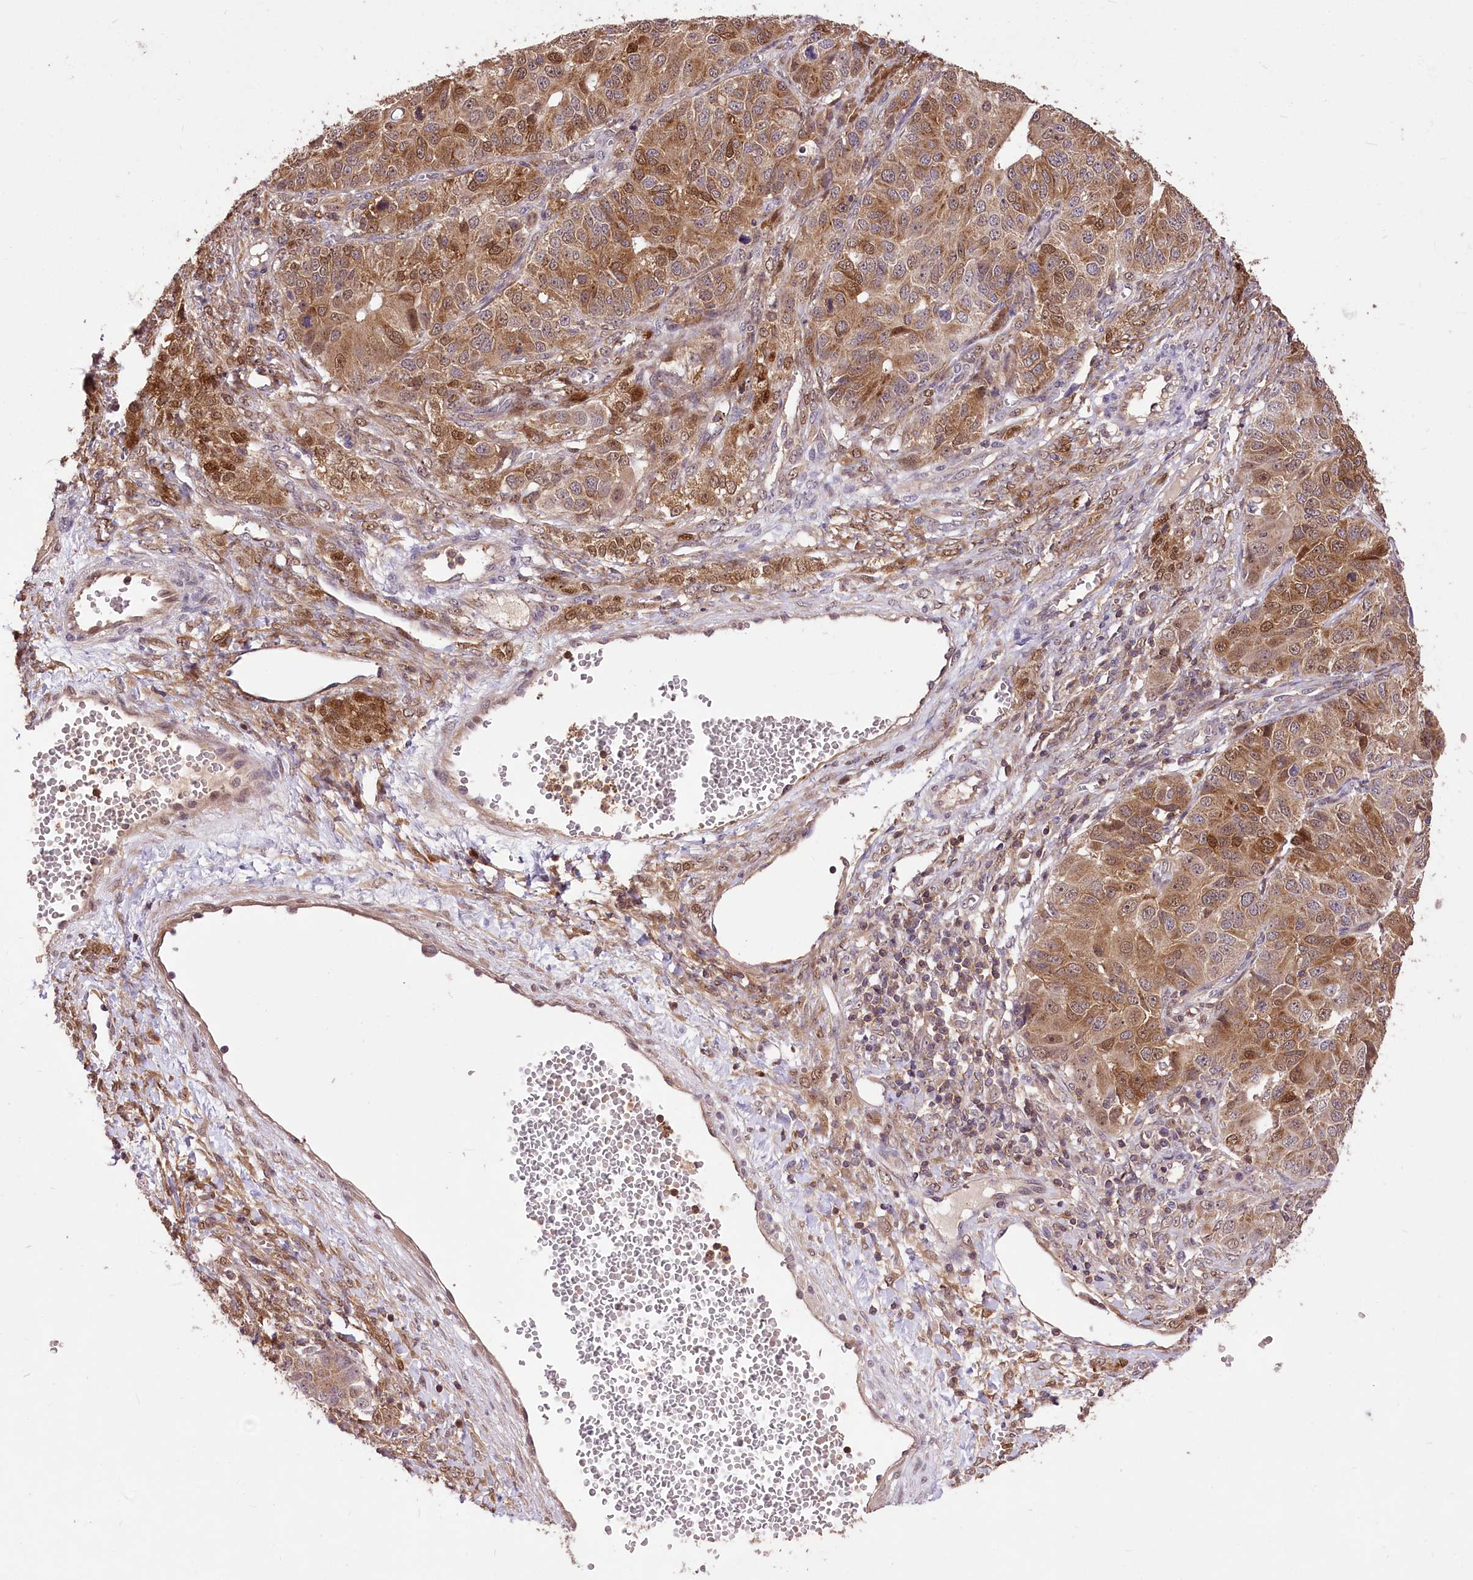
{"staining": {"intensity": "moderate", "quantity": ">75%", "location": "cytoplasmic/membranous,nuclear"}, "tissue": "ovarian cancer", "cell_type": "Tumor cells", "image_type": "cancer", "snomed": [{"axis": "morphology", "description": "Carcinoma, endometroid"}, {"axis": "topography", "description": "Ovary"}], "caption": "Immunohistochemistry (IHC) (DAB) staining of human ovarian endometroid carcinoma exhibits moderate cytoplasmic/membranous and nuclear protein positivity in about >75% of tumor cells.", "gene": "SERGEF", "patient": {"sex": "female", "age": 51}}